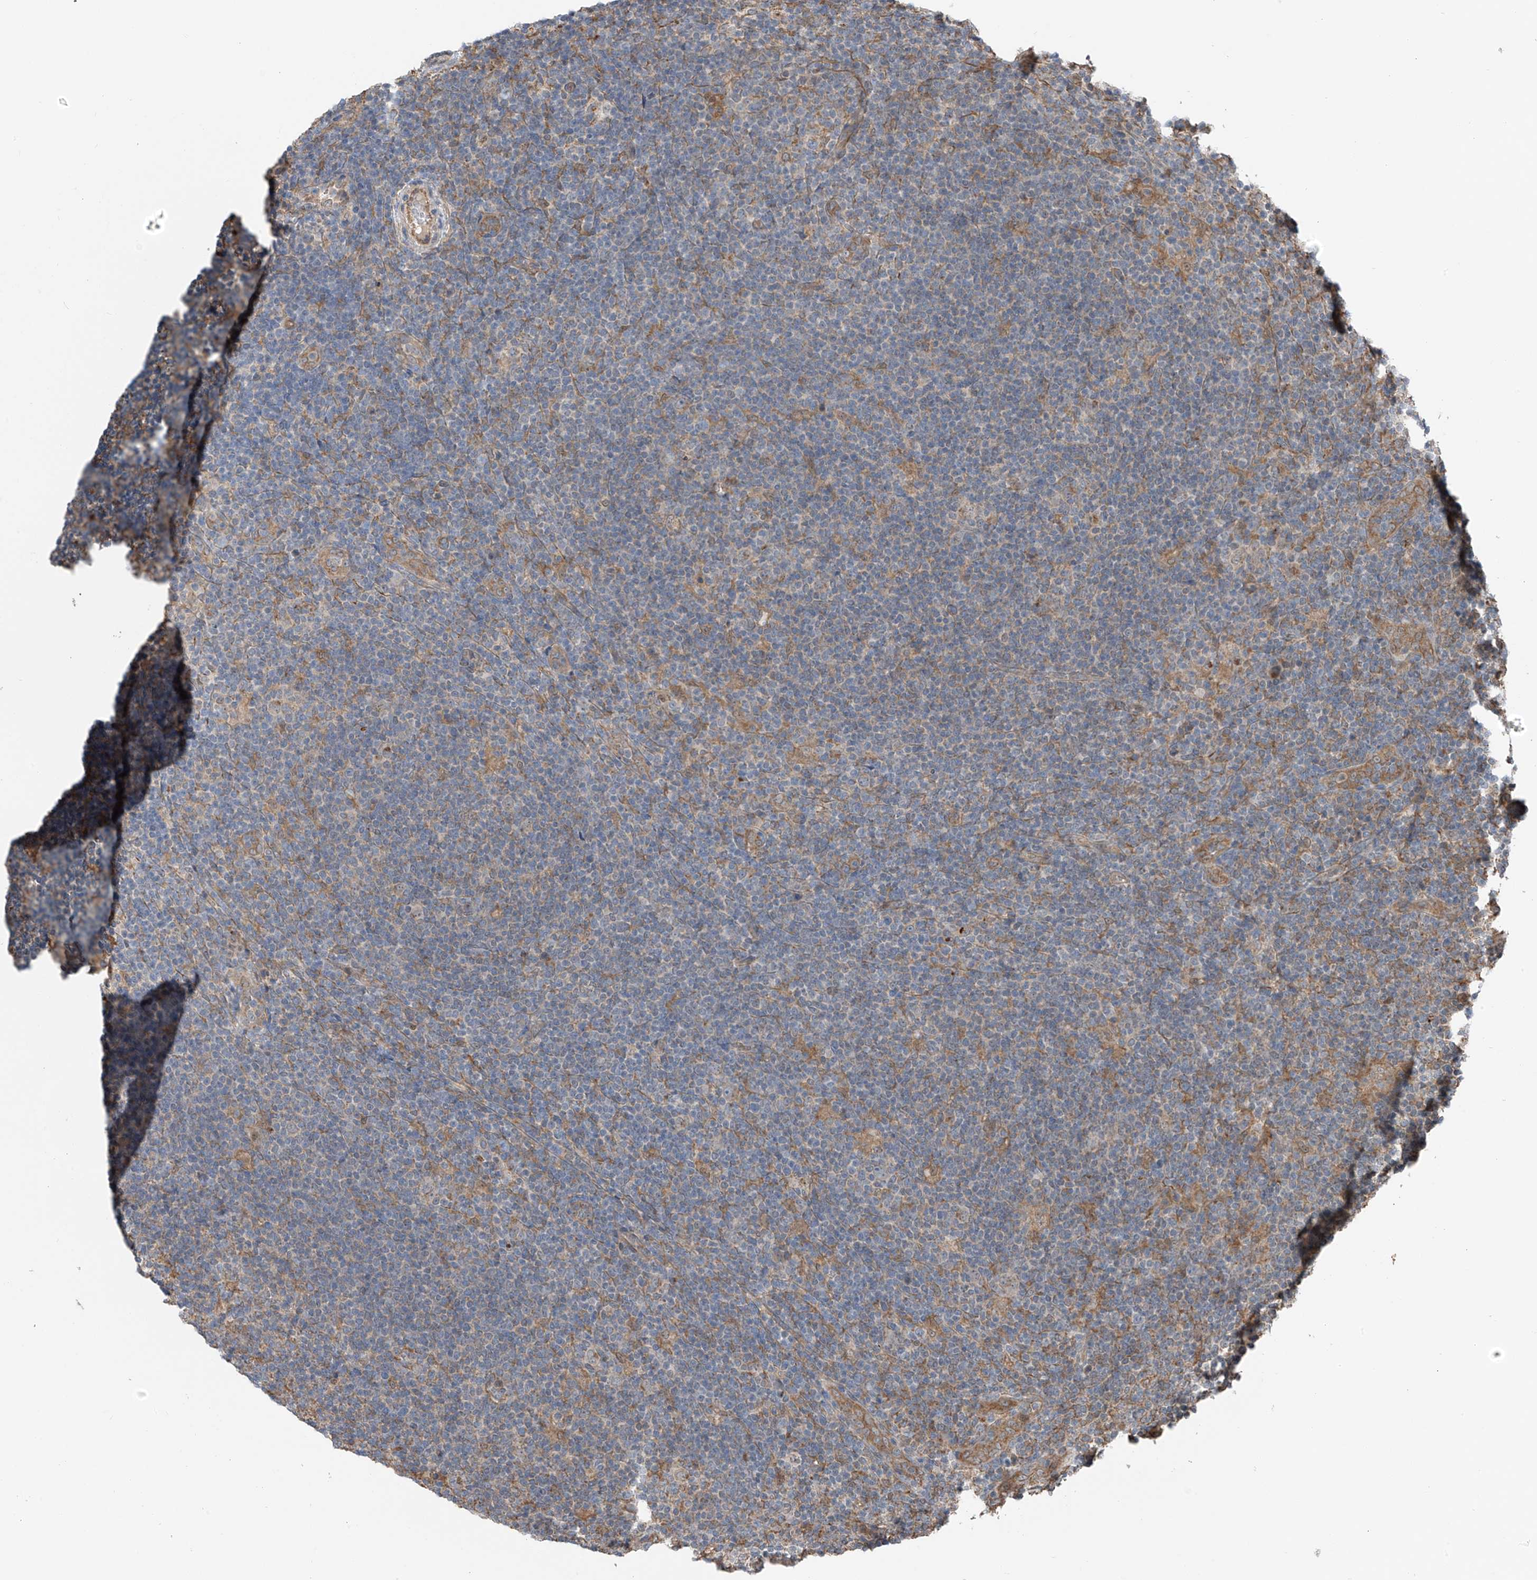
{"staining": {"intensity": "weak", "quantity": "<25%", "location": "cytoplasmic/membranous"}, "tissue": "lymphoma", "cell_type": "Tumor cells", "image_type": "cancer", "snomed": [{"axis": "morphology", "description": "Hodgkin's disease, NOS"}, {"axis": "topography", "description": "Lymph node"}], "caption": "Lymphoma was stained to show a protein in brown. There is no significant staining in tumor cells. The staining is performed using DAB brown chromogen with nuclei counter-stained in using hematoxylin.", "gene": "ZNF189", "patient": {"sex": "female", "age": 57}}